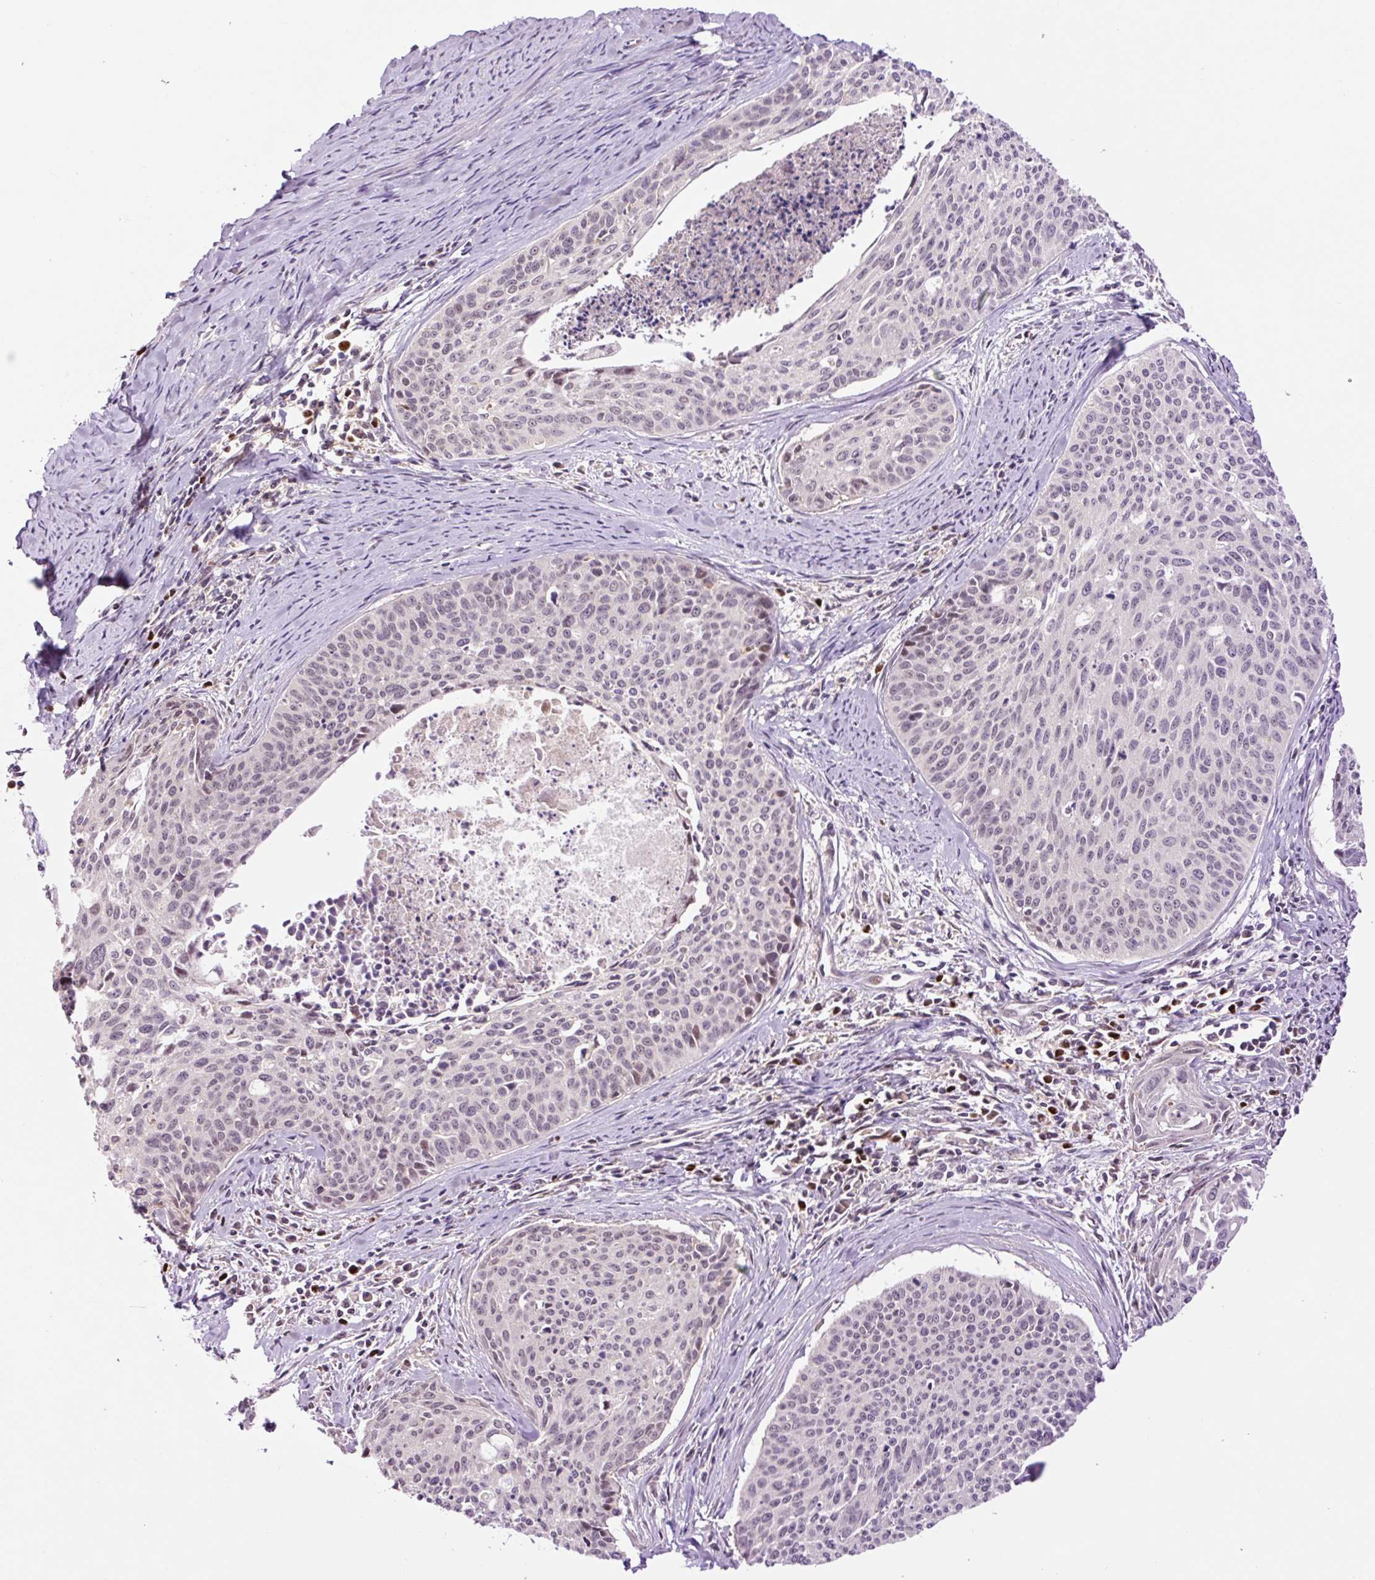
{"staining": {"intensity": "negative", "quantity": "none", "location": "none"}, "tissue": "cervical cancer", "cell_type": "Tumor cells", "image_type": "cancer", "snomed": [{"axis": "morphology", "description": "Squamous cell carcinoma, NOS"}, {"axis": "topography", "description": "Cervix"}], "caption": "IHC of cervical squamous cell carcinoma exhibits no positivity in tumor cells. Brightfield microscopy of IHC stained with DAB (3,3'-diaminobenzidine) (brown) and hematoxylin (blue), captured at high magnification.", "gene": "DPPA4", "patient": {"sex": "female", "age": 55}}